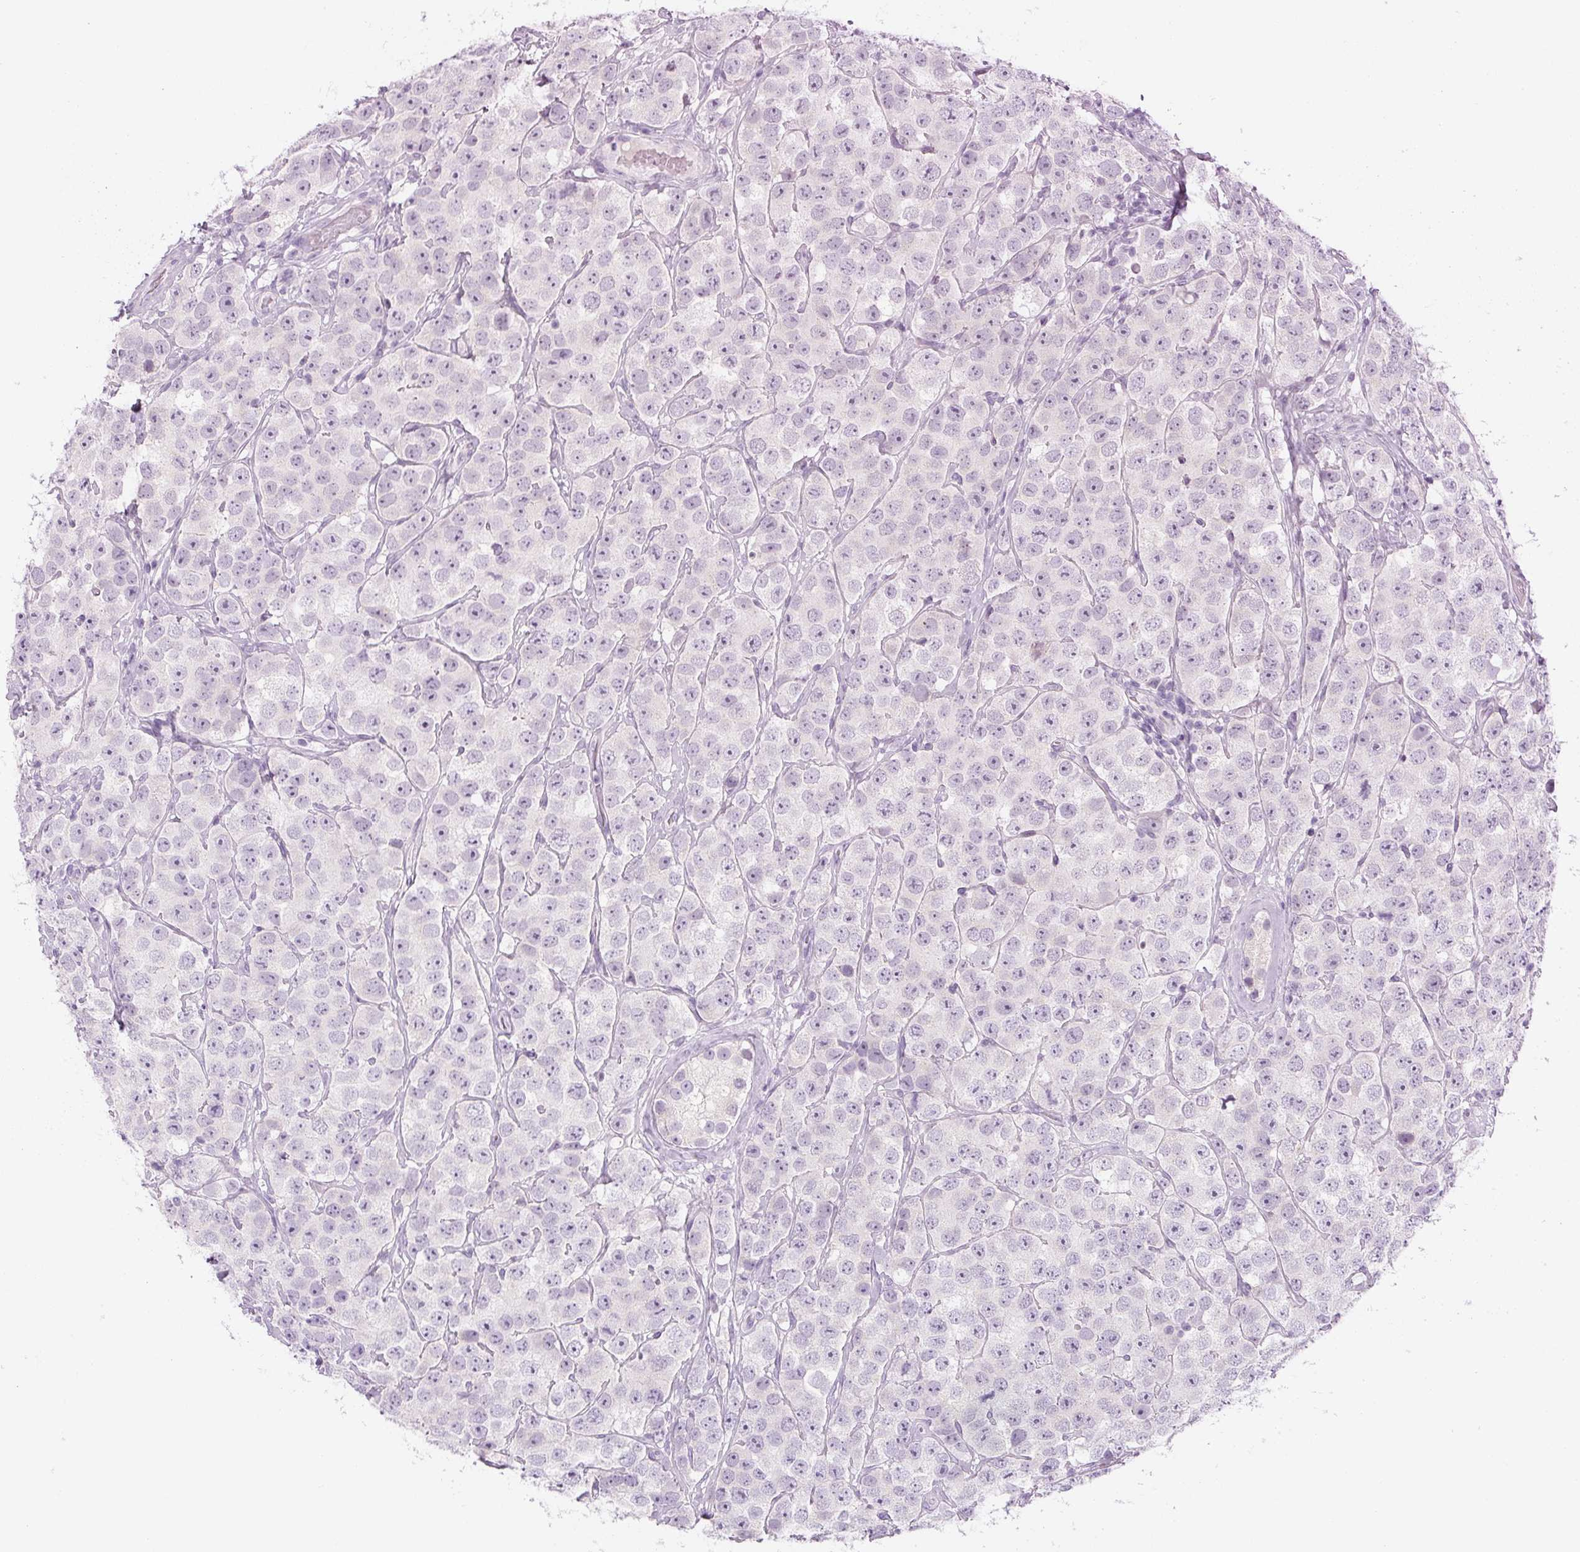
{"staining": {"intensity": "negative", "quantity": "none", "location": "none"}, "tissue": "testis cancer", "cell_type": "Tumor cells", "image_type": "cancer", "snomed": [{"axis": "morphology", "description": "Seminoma, NOS"}, {"axis": "topography", "description": "Testis"}], "caption": "Immunohistochemistry (IHC) of human testis seminoma exhibits no staining in tumor cells.", "gene": "YIF1B", "patient": {"sex": "male", "age": 28}}